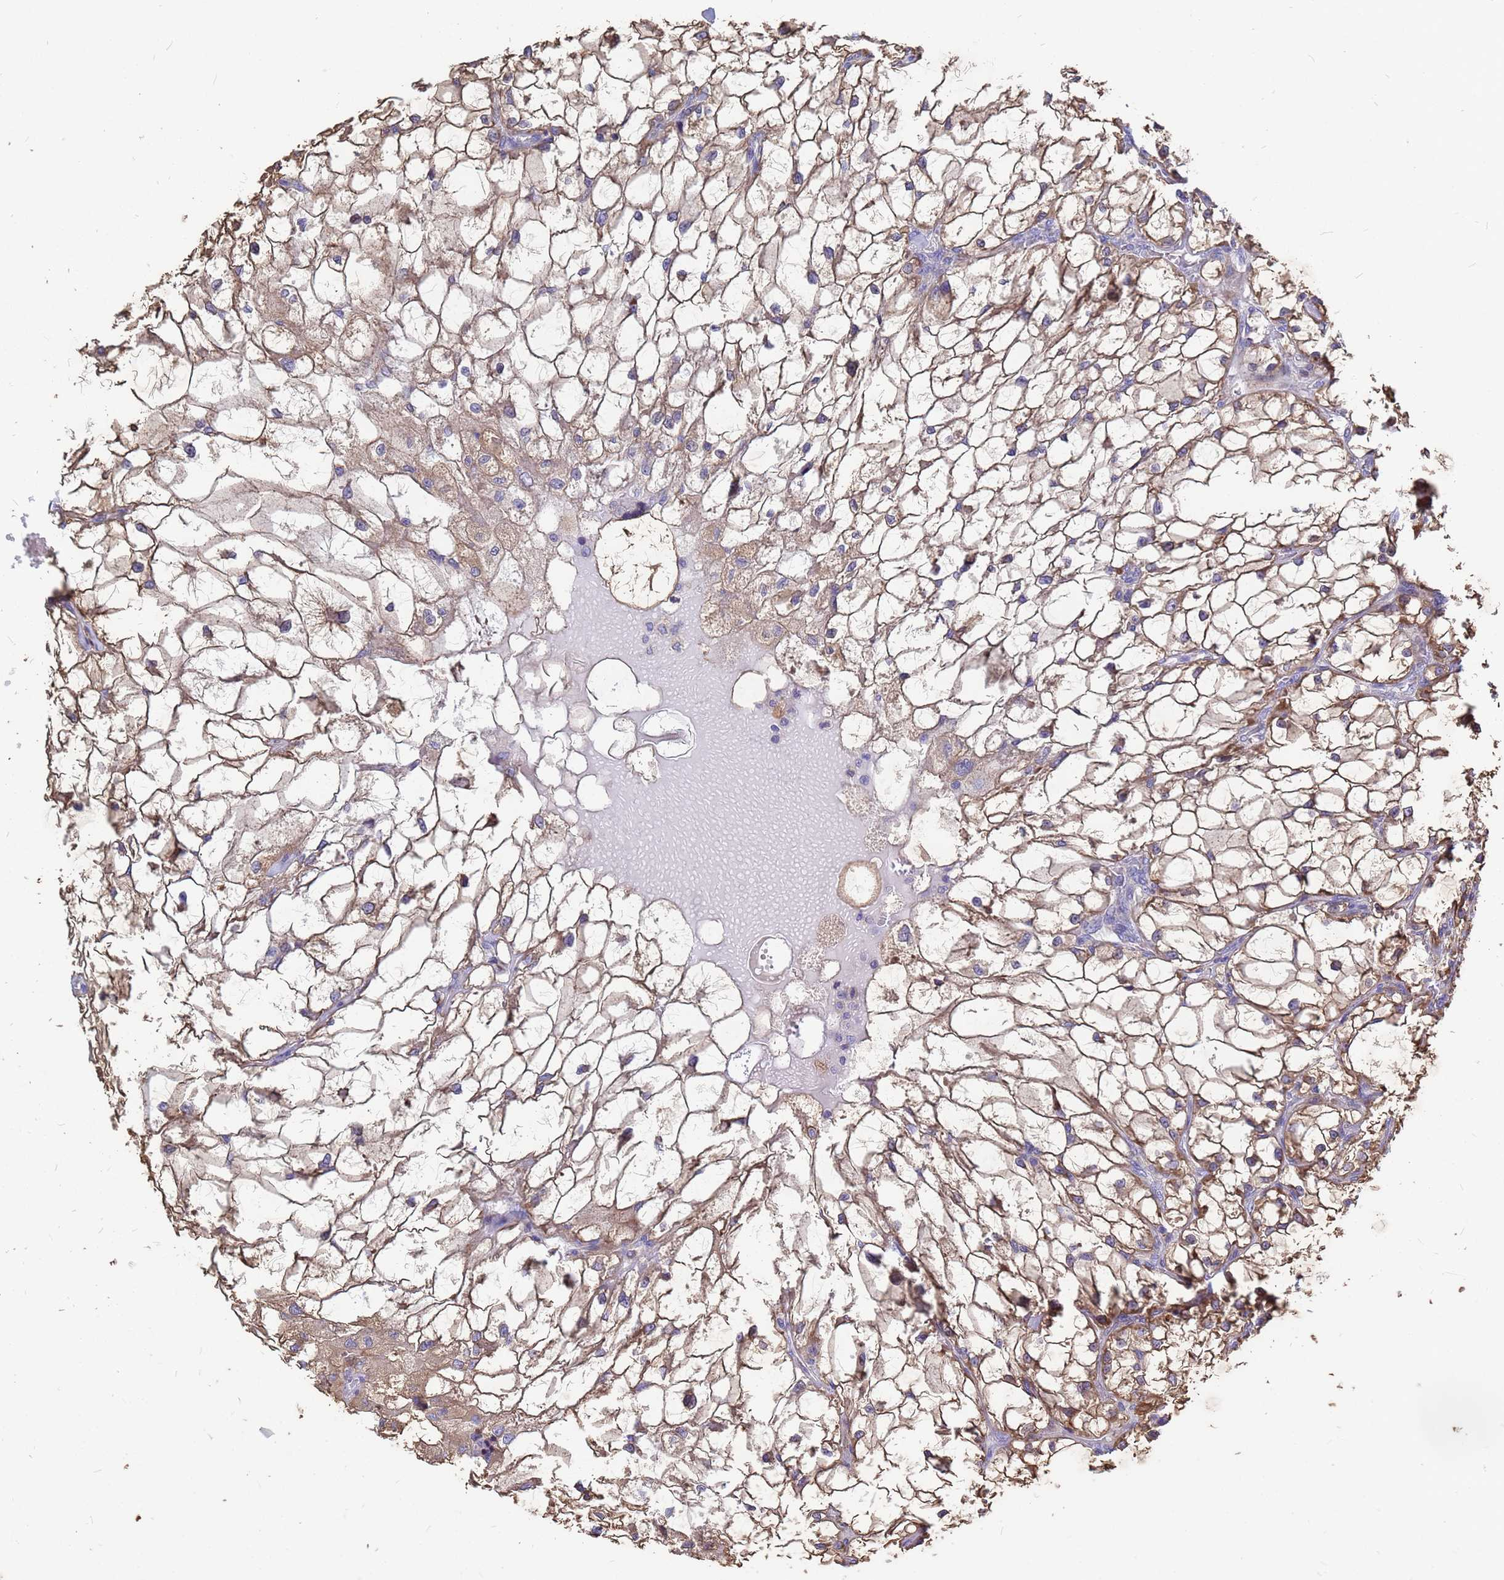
{"staining": {"intensity": "moderate", "quantity": ">75%", "location": "cytoplasmic/membranous"}, "tissue": "renal cancer", "cell_type": "Tumor cells", "image_type": "cancer", "snomed": [{"axis": "morphology", "description": "Adenocarcinoma, NOS"}, {"axis": "topography", "description": "Kidney"}], "caption": "A high-resolution image shows immunohistochemistry staining of adenocarcinoma (renal), which reveals moderate cytoplasmic/membranous positivity in about >75% of tumor cells.", "gene": "MOB2", "patient": {"sex": "female", "age": 69}}